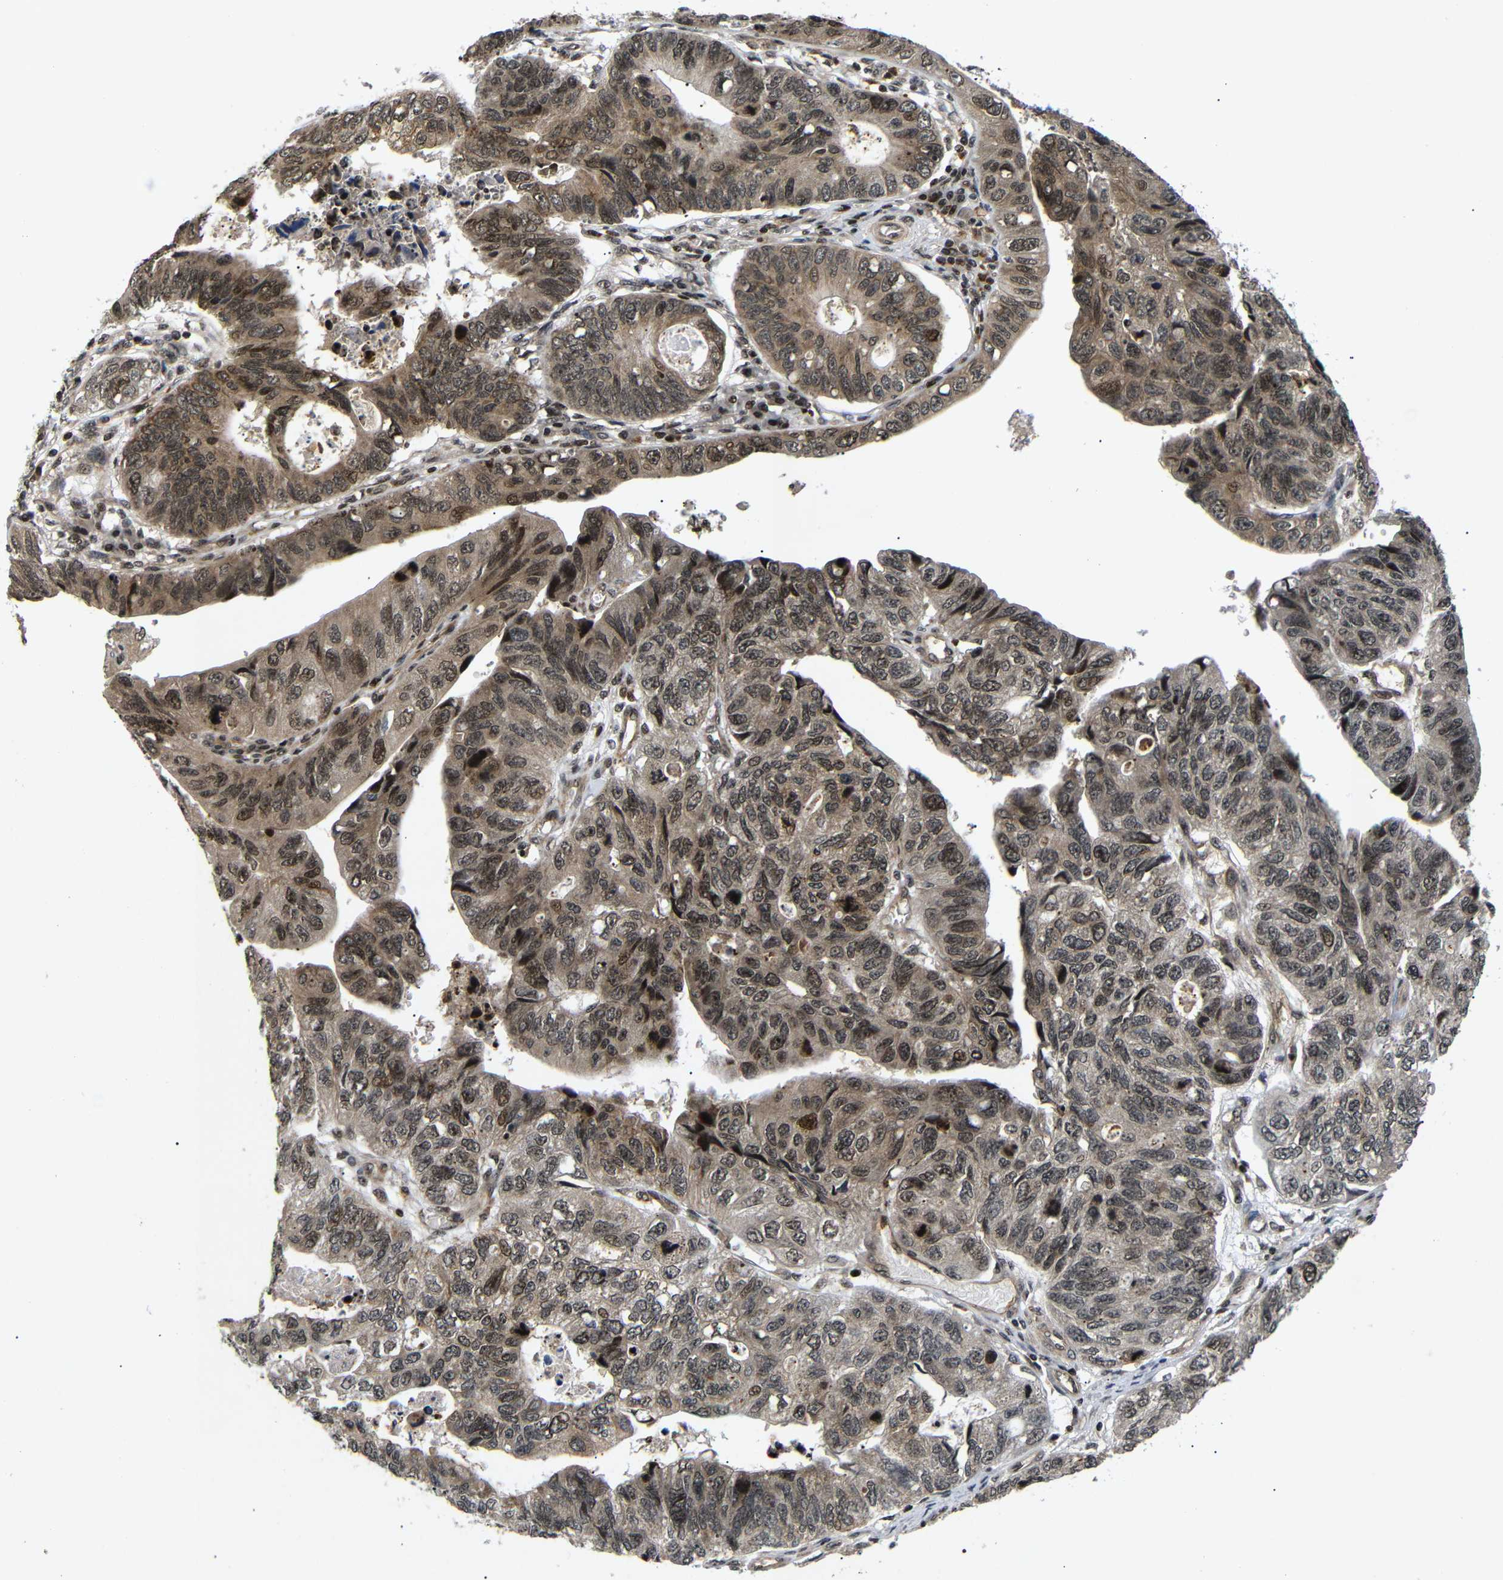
{"staining": {"intensity": "strong", "quantity": ">75%", "location": "cytoplasmic/membranous,nuclear"}, "tissue": "stomach cancer", "cell_type": "Tumor cells", "image_type": "cancer", "snomed": [{"axis": "morphology", "description": "Adenocarcinoma, NOS"}, {"axis": "topography", "description": "Stomach"}], "caption": "Tumor cells display high levels of strong cytoplasmic/membranous and nuclear positivity in about >75% of cells in human adenocarcinoma (stomach).", "gene": "KIF23", "patient": {"sex": "male", "age": 59}}